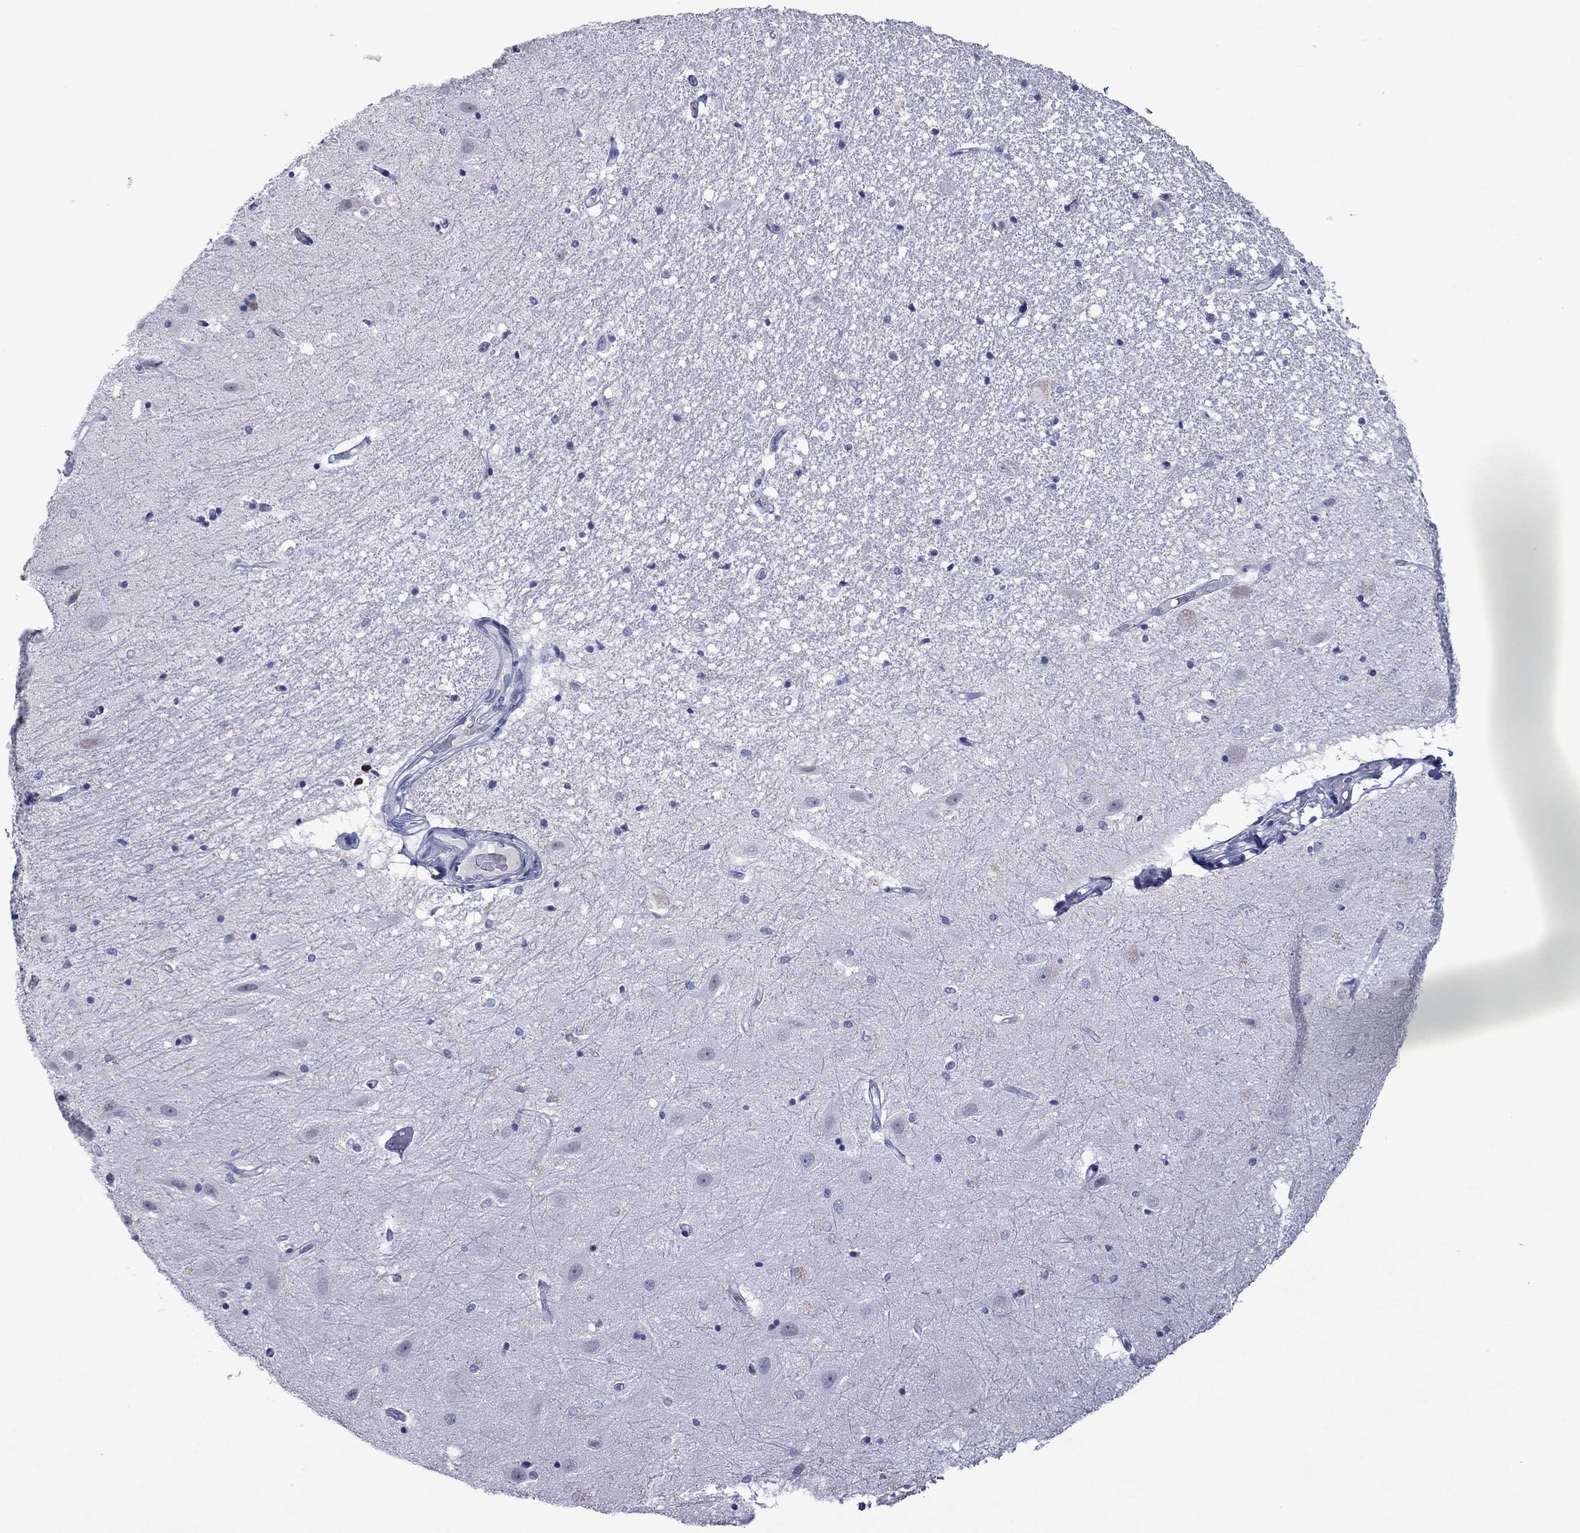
{"staining": {"intensity": "negative", "quantity": "none", "location": "none"}, "tissue": "hippocampus", "cell_type": "Glial cells", "image_type": "normal", "snomed": [{"axis": "morphology", "description": "Normal tissue, NOS"}, {"axis": "topography", "description": "Hippocampus"}], "caption": "Immunohistochemistry (IHC) photomicrograph of benign hippocampus: human hippocampus stained with DAB demonstrates no significant protein staining in glial cells.", "gene": "PIWIL1", "patient": {"sex": "male", "age": 49}}